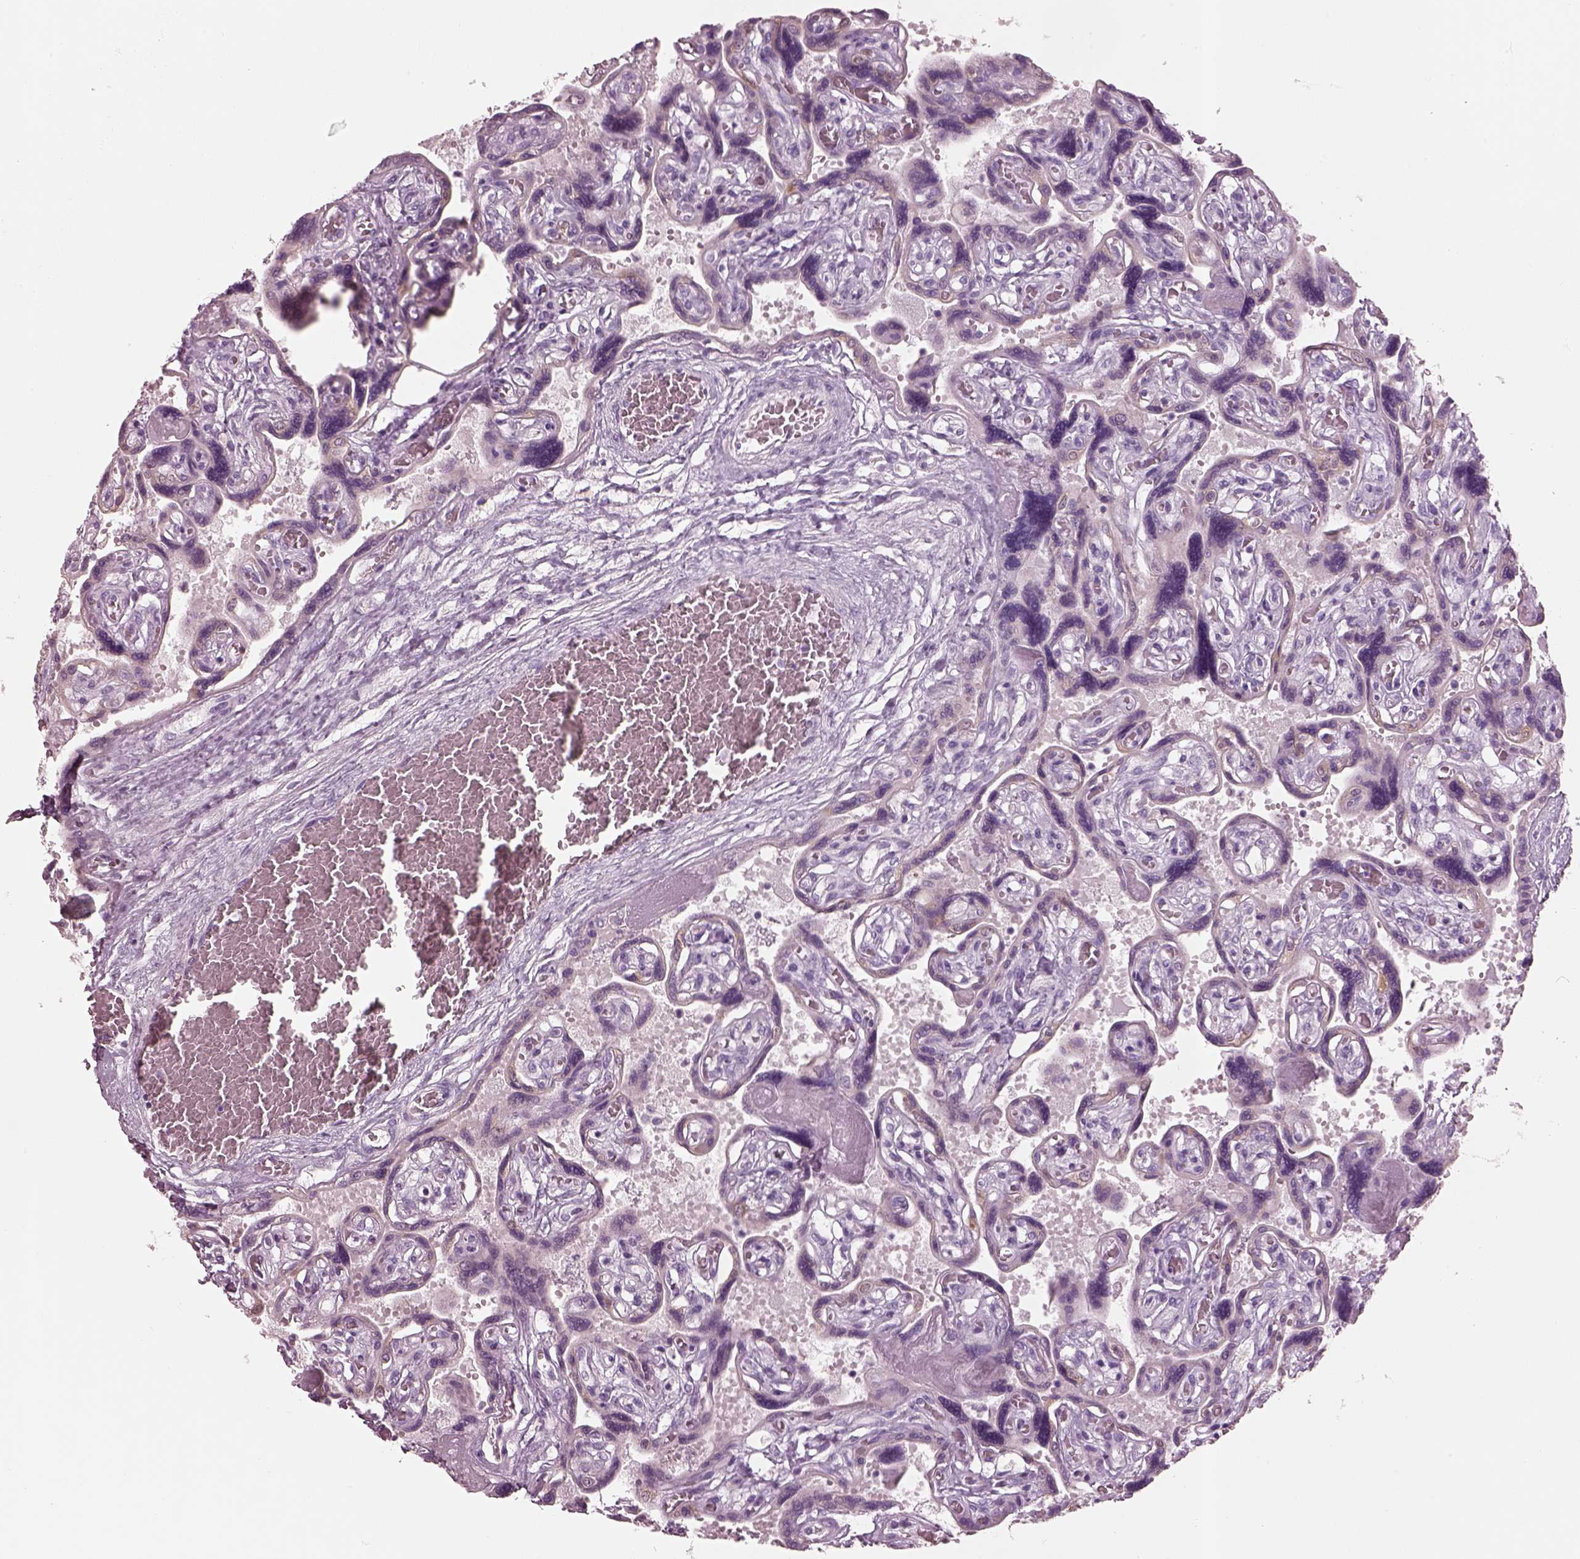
{"staining": {"intensity": "negative", "quantity": "none", "location": "none"}, "tissue": "placenta", "cell_type": "Decidual cells", "image_type": "normal", "snomed": [{"axis": "morphology", "description": "Normal tissue, NOS"}, {"axis": "topography", "description": "Placenta"}], "caption": "A histopathology image of human placenta is negative for staining in decidual cells.", "gene": "SLC27A2", "patient": {"sex": "female", "age": 32}}